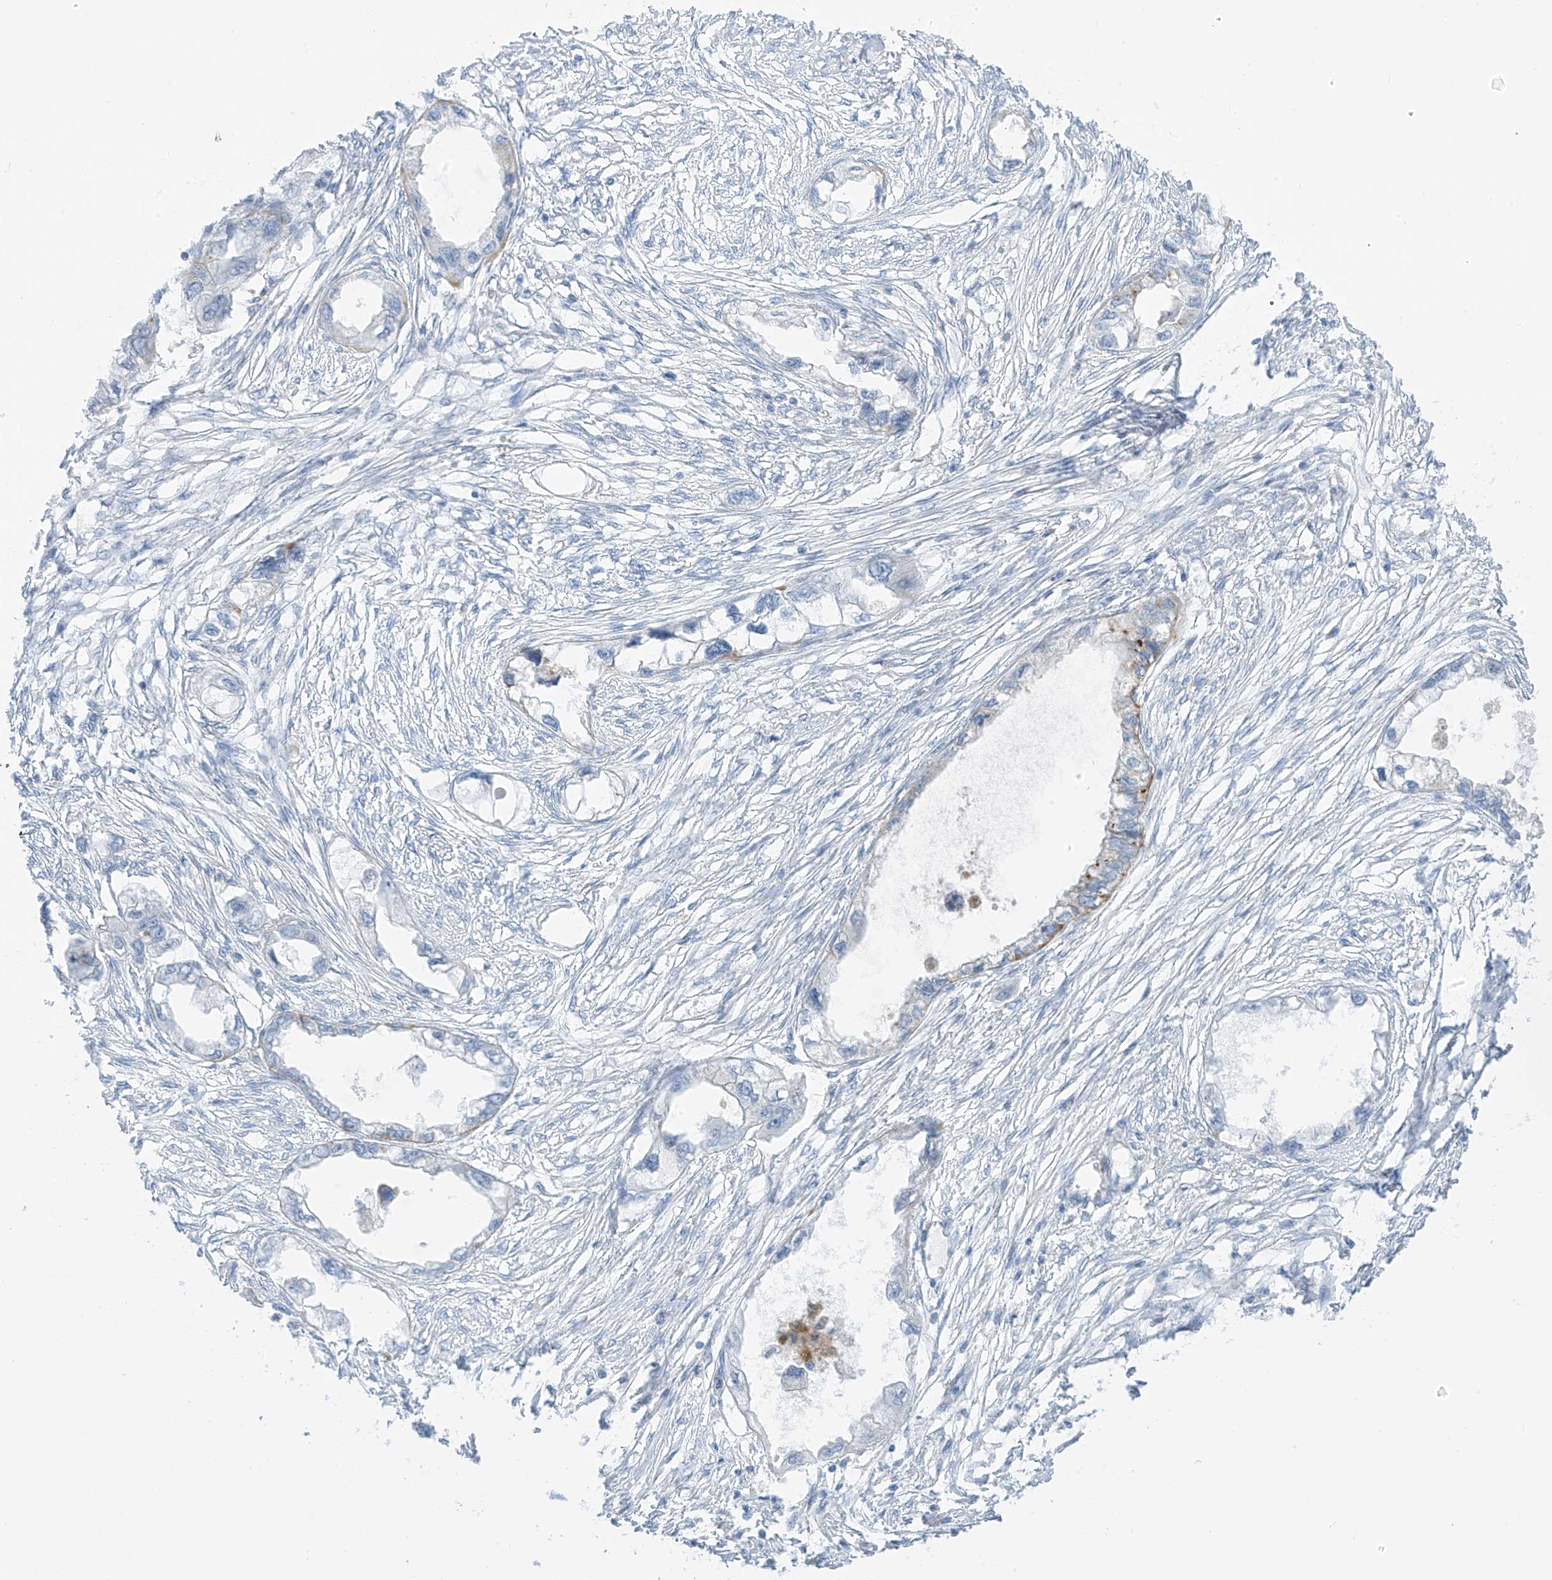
{"staining": {"intensity": "negative", "quantity": "none", "location": "none"}, "tissue": "endometrial cancer", "cell_type": "Tumor cells", "image_type": "cancer", "snomed": [{"axis": "morphology", "description": "Adenocarcinoma, NOS"}, {"axis": "morphology", "description": "Adenocarcinoma, metastatic, NOS"}, {"axis": "topography", "description": "Adipose tissue"}, {"axis": "topography", "description": "Endometrium"}], "caption": "A high-resolution photomicrograph shows immunohistochemistry staining of endometrial cancer, which reveals no significant positivity in tumor cells.", "gene": "HS6ST2", "patient": {"sex": "female", "age": 67}}